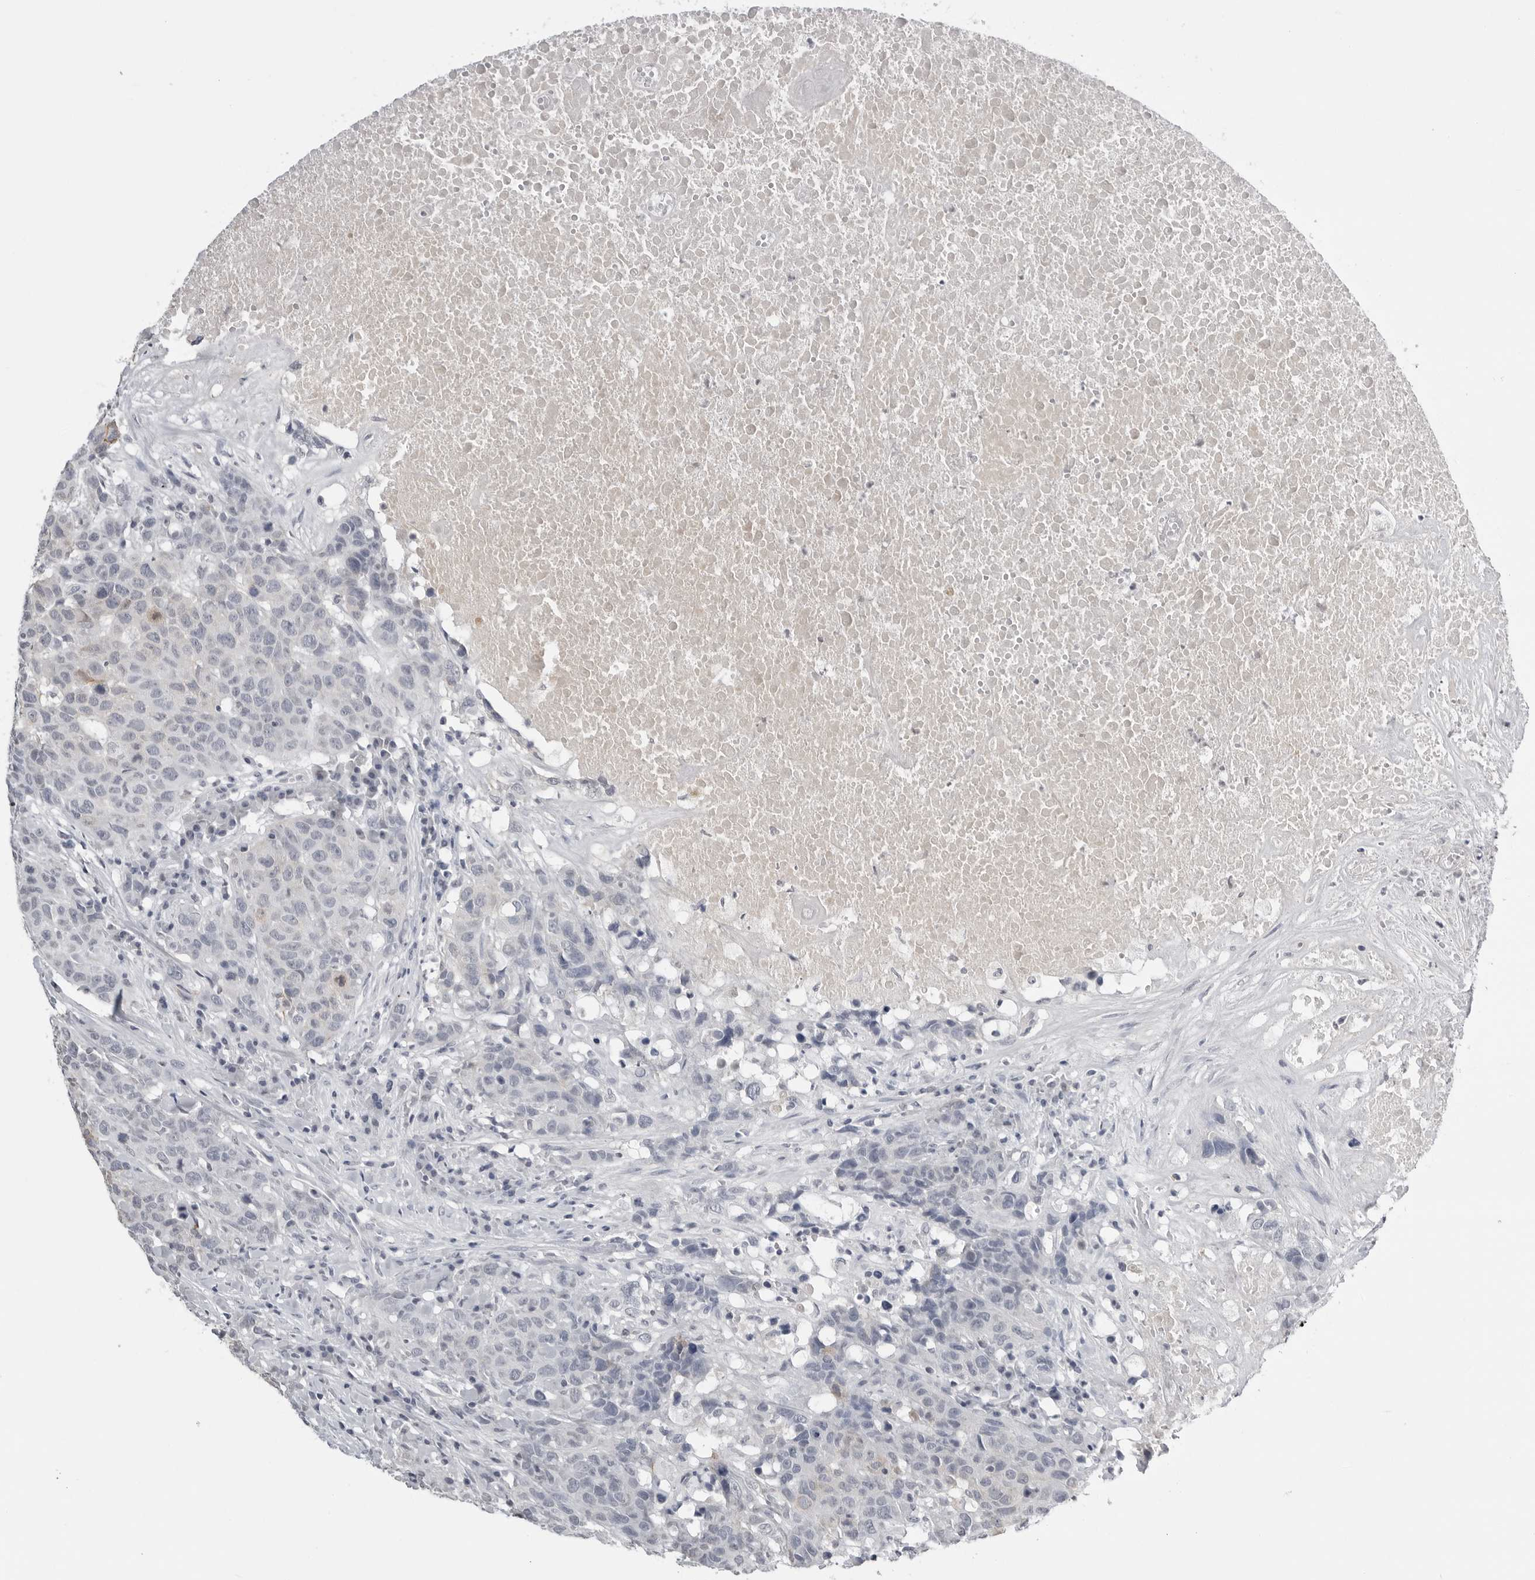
{"staining": {"intensity": "negative", "quantity": "none", "location": "none"}, "tissue": "head and neck cancer", "cell_type": "Tumor cells", "image_type": "cancer", "snomed": [{"axis": "morphology", "description": "Squamous cell carcinoma, NOS"}, {"axis": "topography", "description": "Head-Neck"}], "caption": "Immunohistochemistry (IHC) image of head and neck squamous cell carcinoma stained for a protein (brown), which reveals no expression in tumor cells.", "gene": "SERPINF2", "patient": {"sex": "male", "age": 66}}